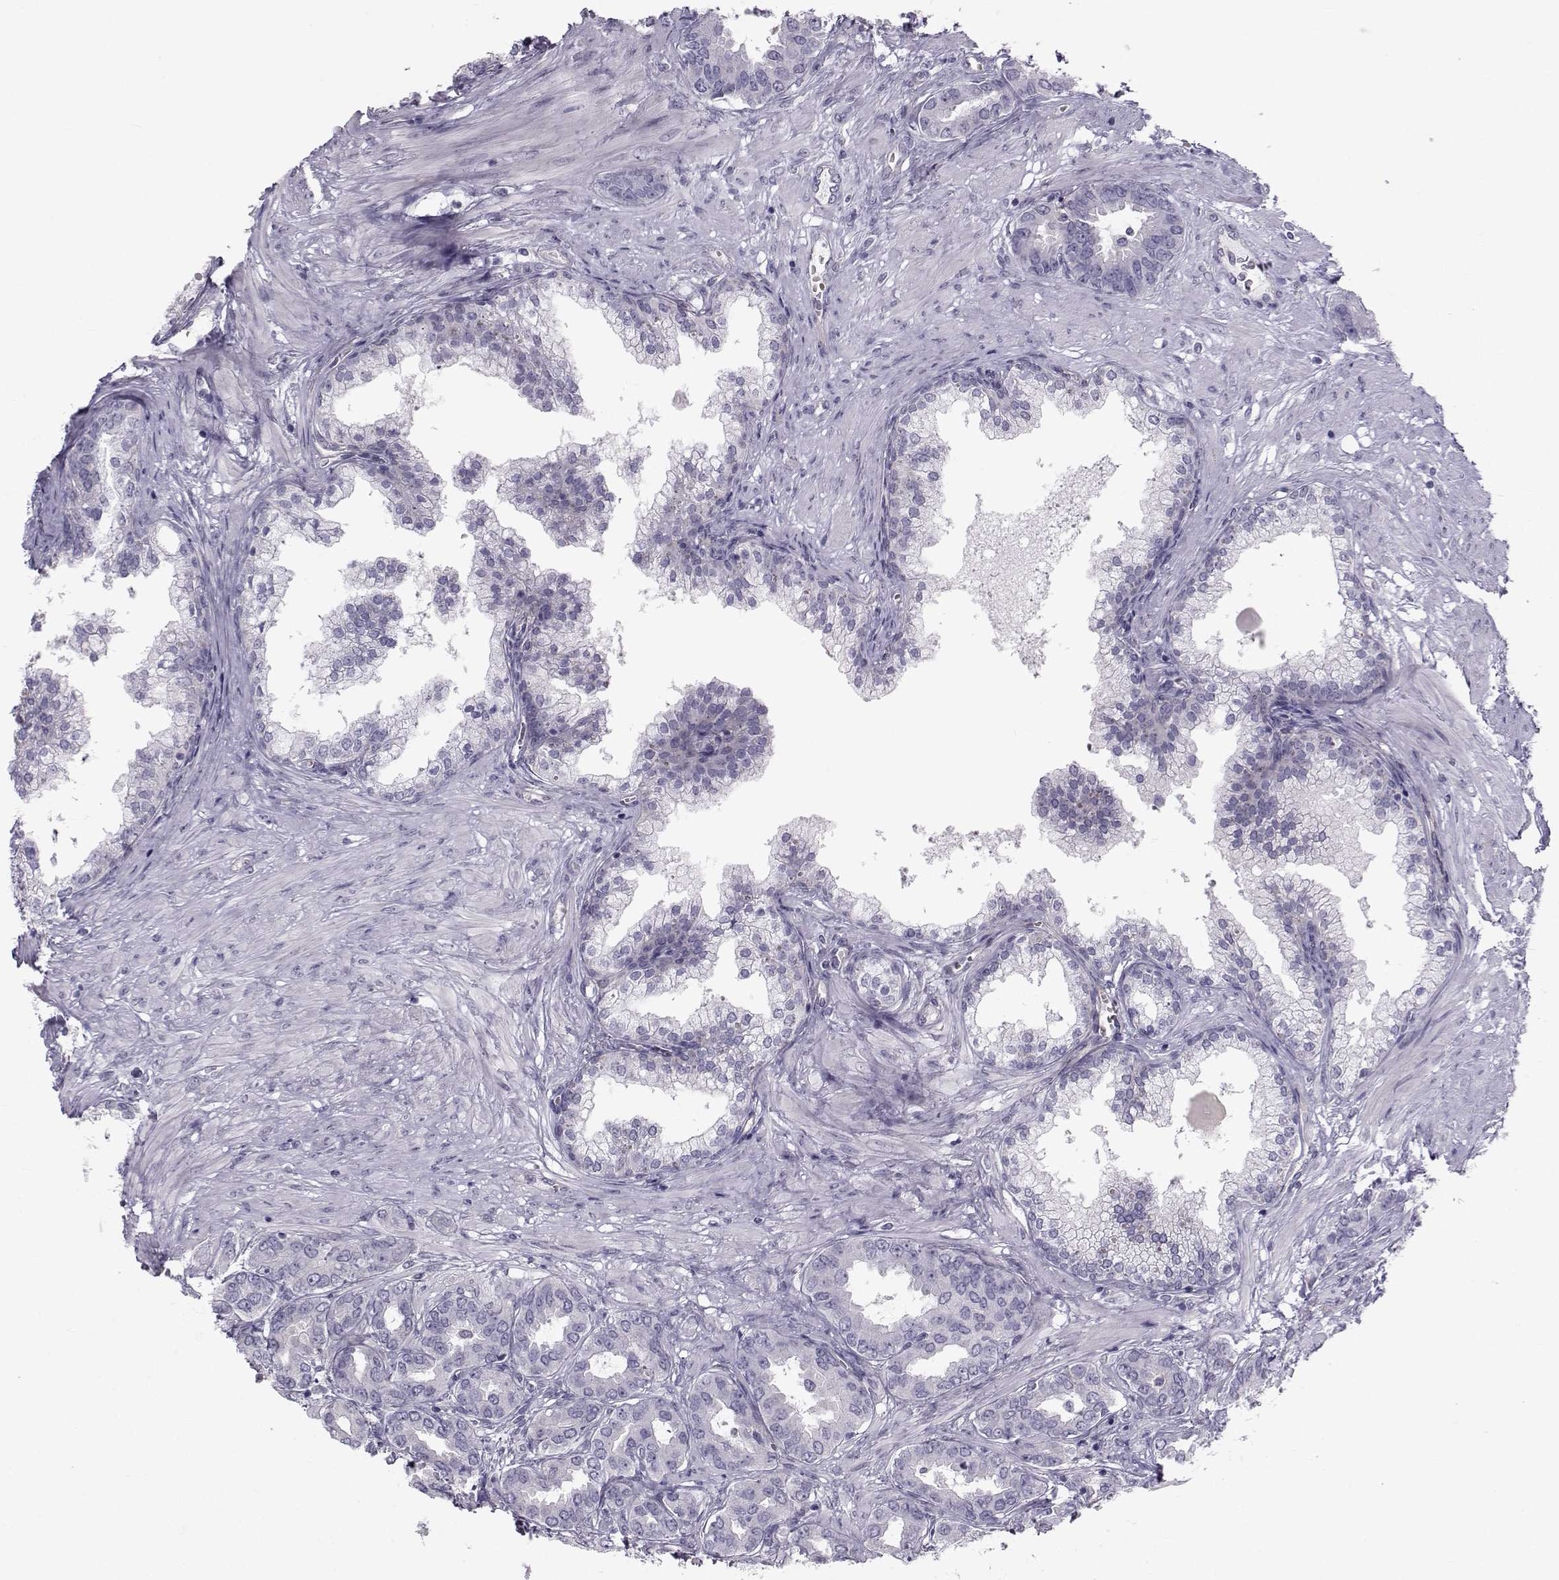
{"staining": {"intensity": "negative", "quantity": "none", "location": "none"}, "tissue": "prostate cancer", "cell_type": "Tumor cells", "image_type": "cancer", "snomed": [{"axis": "morphology", "description": "Adenocarcinoma, NOS"}, {"axis": "topography", "description": "Prostate"}], "caption": "Immunohistochemistry (IHC) photomicrograph of neoplastic tissue: human prostate adenocarcinoma stained with DAB shows no significant protein expression in tumor cells.", "gene": "GARIN3", "patient": {"sex": "male", "age": 67}}